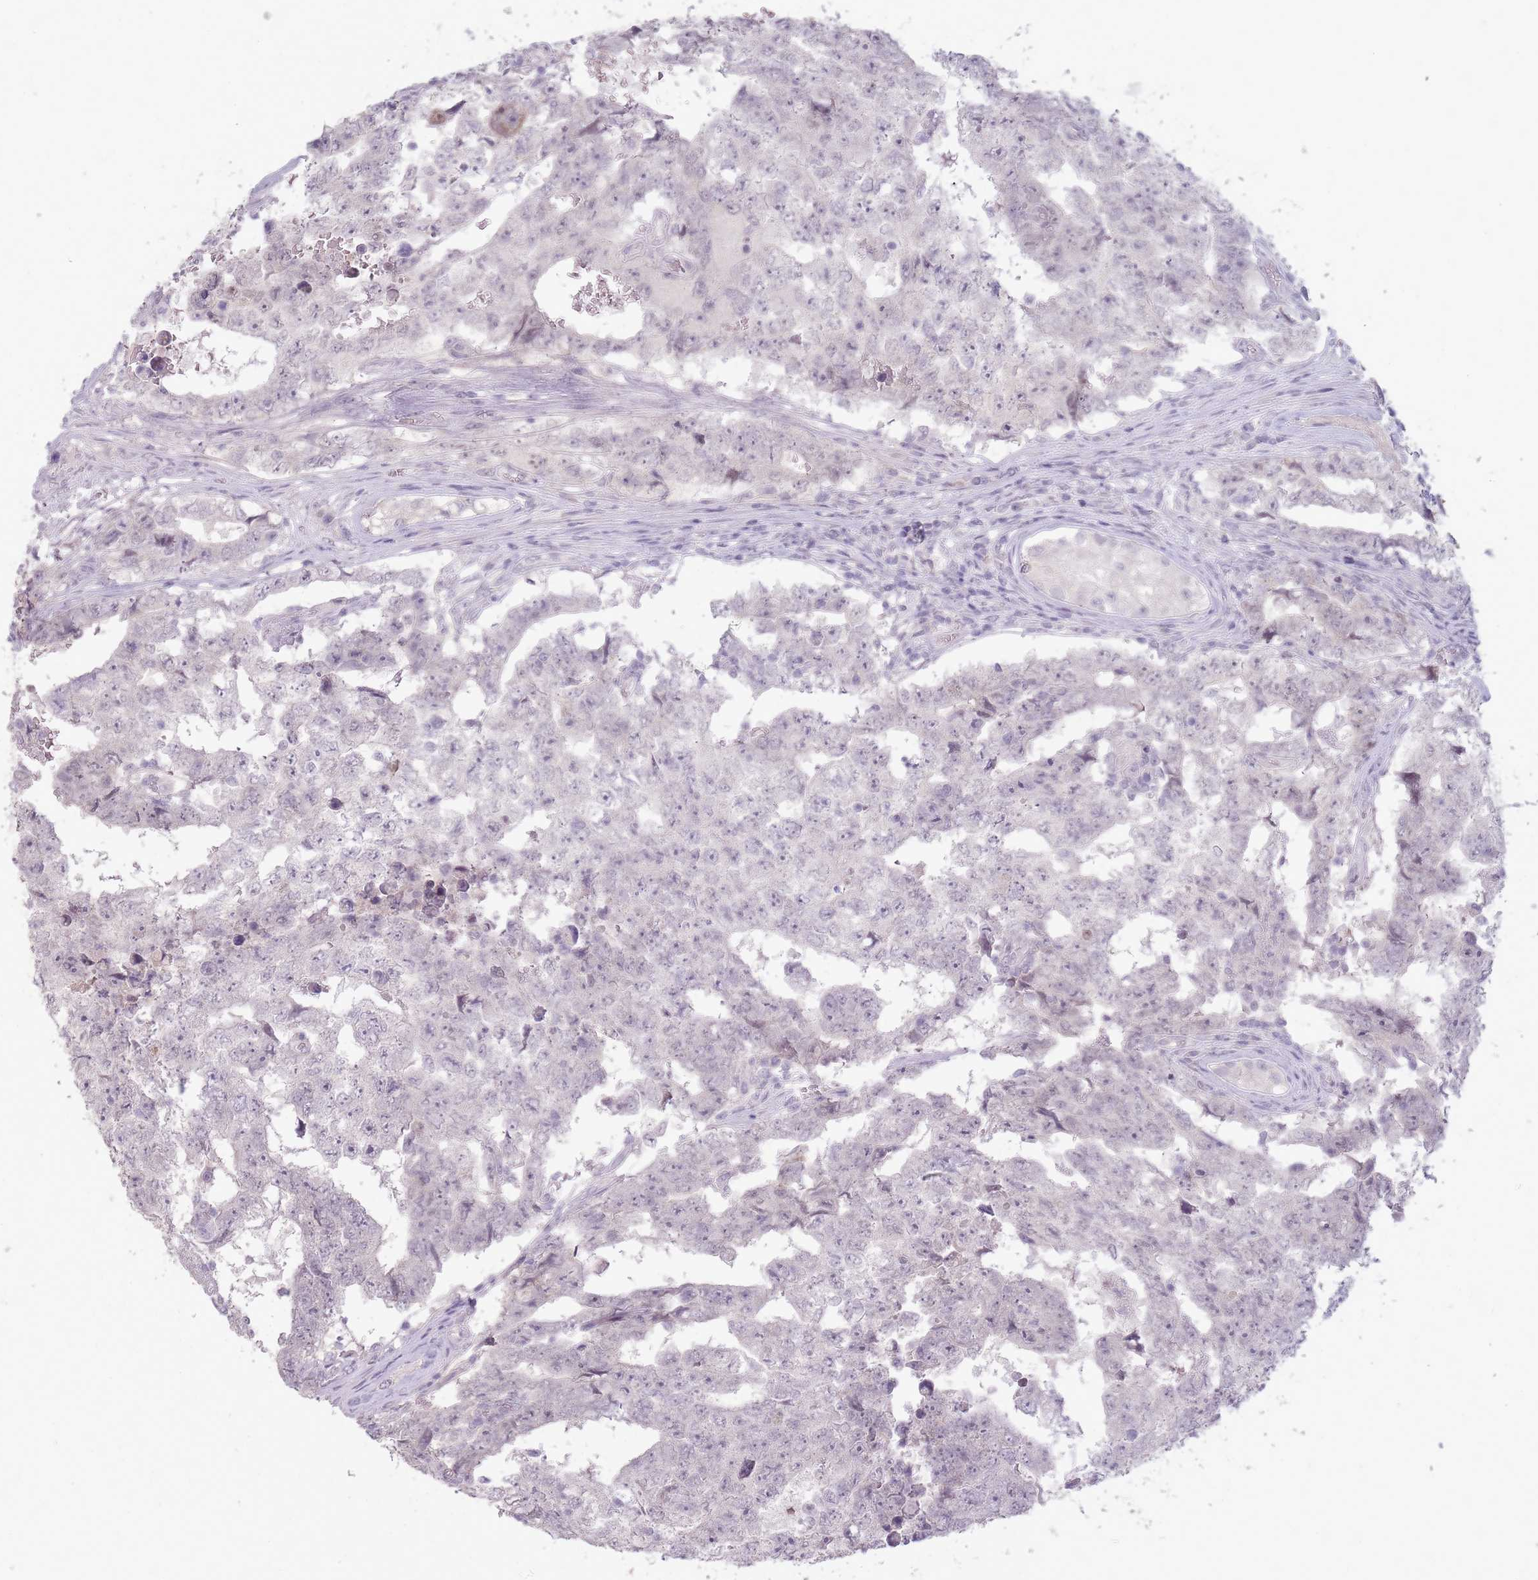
{"staining": {"intensity": "negative", "quantity": "none", "location": "none"}, "tissue": "testis cancer", "cell_type": "Tumor cells", "image_type": "cancer", "snomed": [{"axis": "morphology", "description": "Carcinoma, Embryonal, NOS"}, {"axis": "topography", "description": "Testis"}], "caption": "Human testis cancer stained for a protein using immunohistochemistry demonstrates no positivity in tumor cells.", "gene": "ZBTB24", "patient": {"sex": "male", "age": 25}}